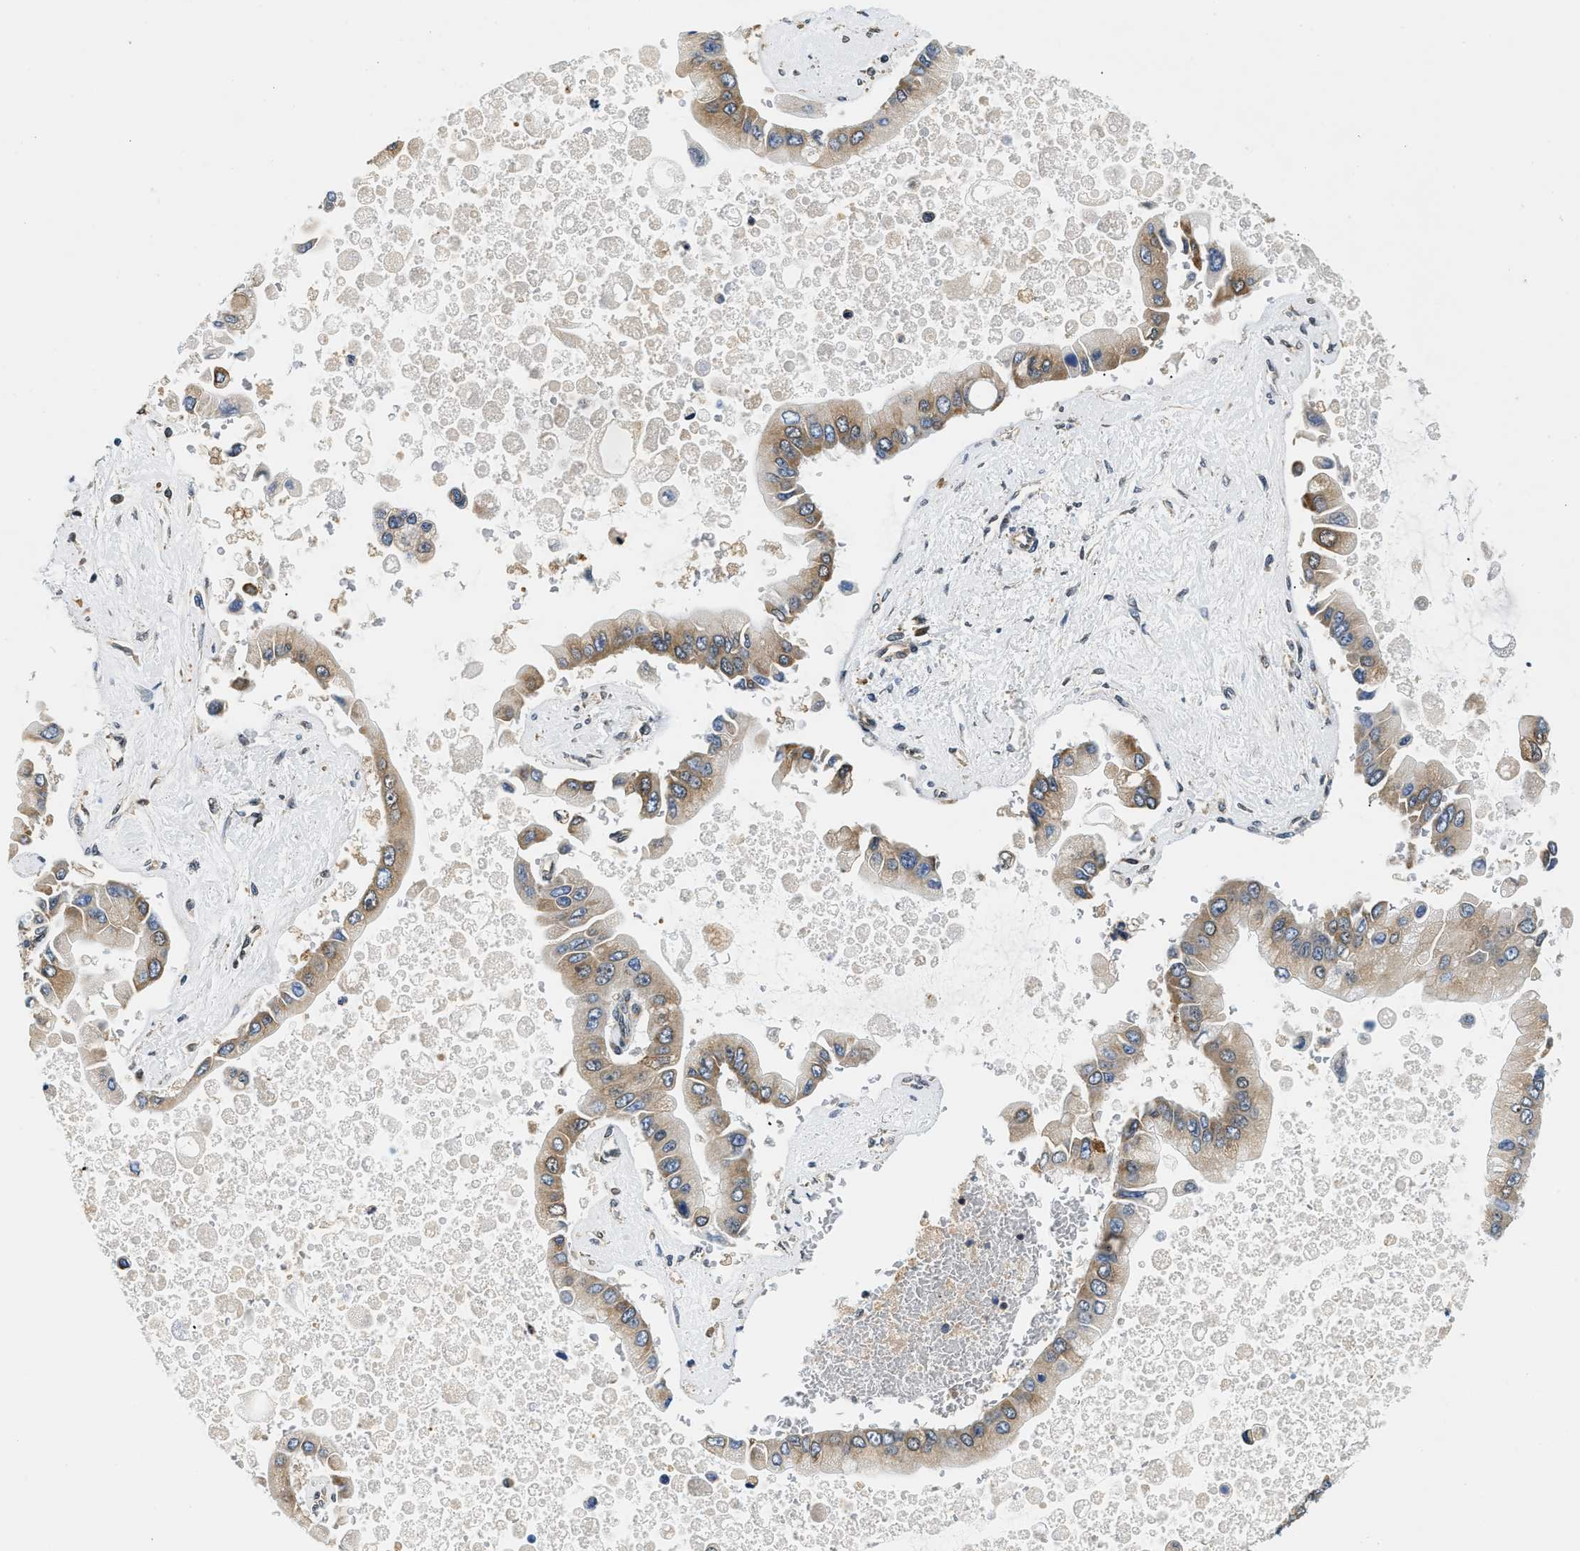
{"staining": {"intensity": "moderate", "quantity": ">75%", "location": "cytoplasmic/membranous"}, "tissue": "liver cancer", "cell_type": "Tumor cells", "image_type": "cancer", "snomed": [{"axis": "morphology", "description": "Cholangiocarcinoma"}, {"axis": "topography", "description": "Liver"}], "caption": "IHC (DAB) staining of cholangiocarcinoma (liver) shows moderate cytoplasmic/membranous protein expression in about >75% of tumor cells. The protein of interest is shown in brown color, while the nuclei are stained blue.", "gene": "BCL7C", "patient": {"sex": "male", "age": 50}}